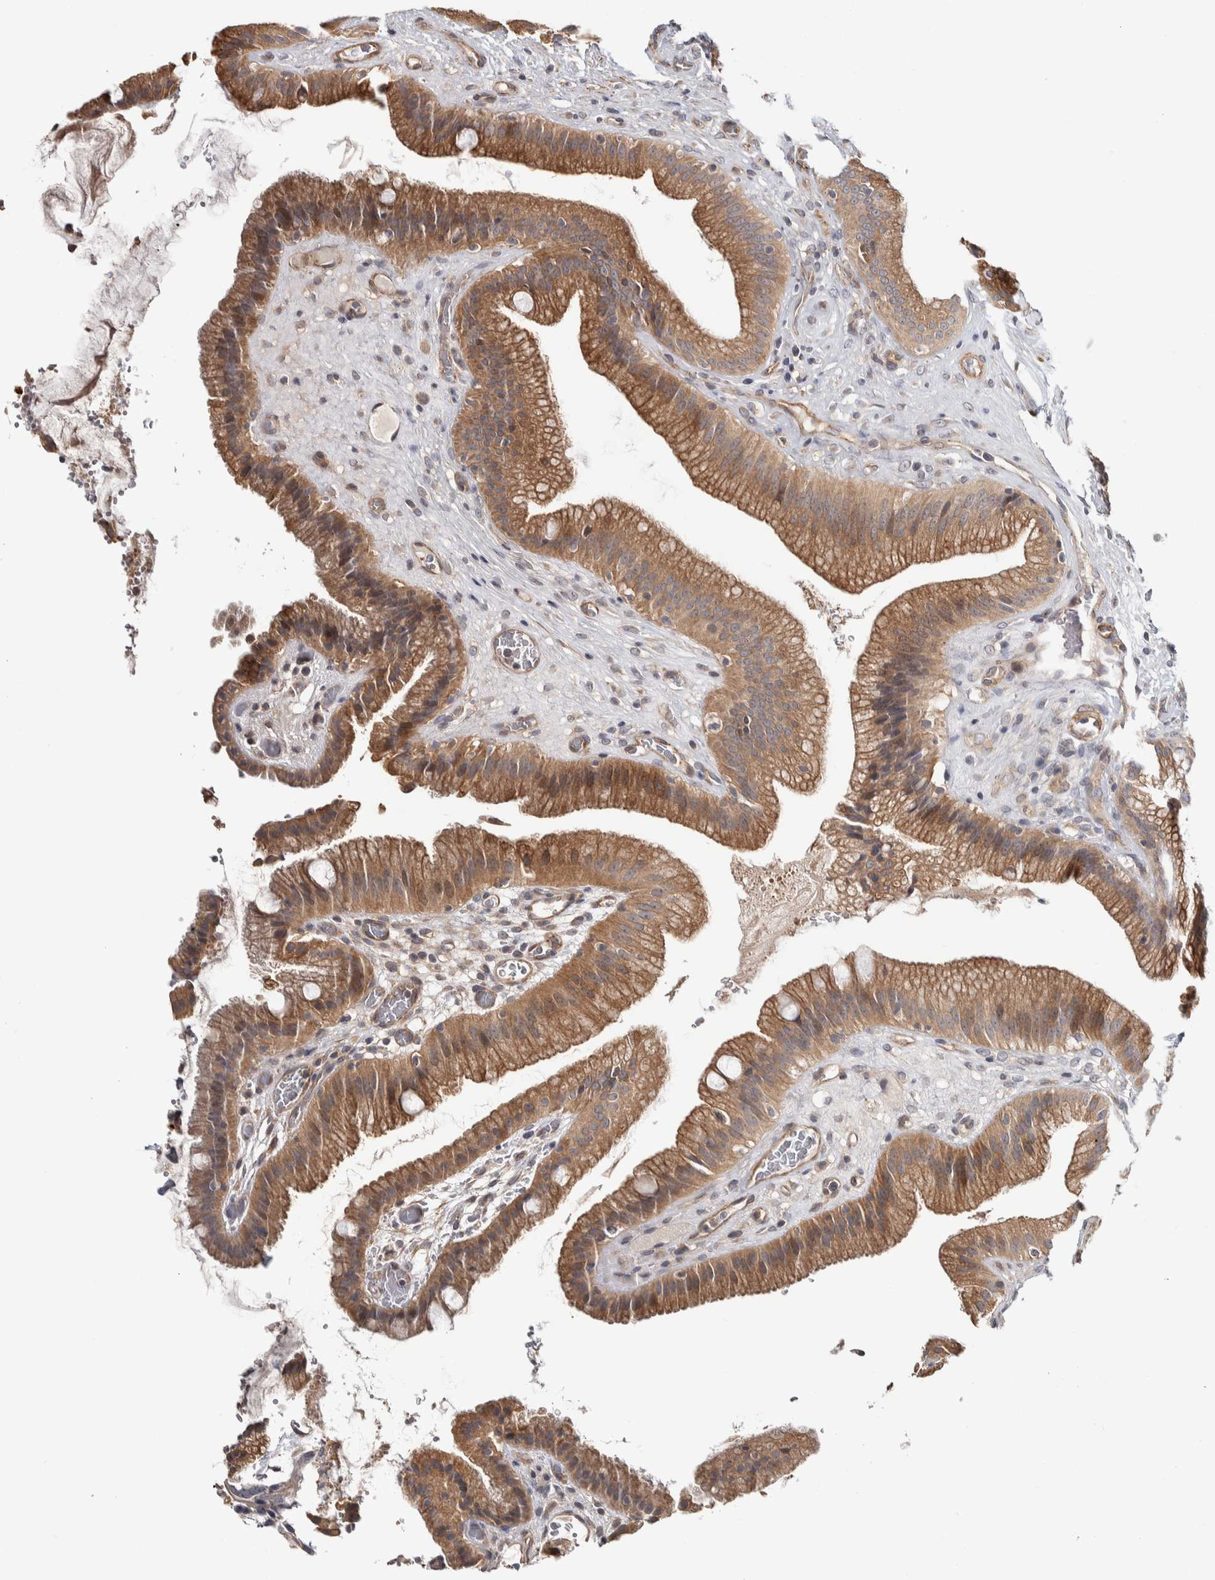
{"staining": {"intensity": "moderate", "quantity": ">75%", "location": "cytoplasmic/membranous"}, "tissue": "gallbladder", "cell_type": "Glandular cells", "image_type": "normal", "snomed": [{"axis": "morphology", "description": "Normal tissue, NOS"}, {"axis": "topography", "description": "Gallbladder"}], "caption": "High-power microscopy captured an immunohistochemistry (IHC) micrograph of normal gallbladder, revealing moderate cytoplasmic/membranous expression in approximately >75% of glandular cells.", "gene": "CHMP4C", "patient": {"sex": "male", "age": 49}}